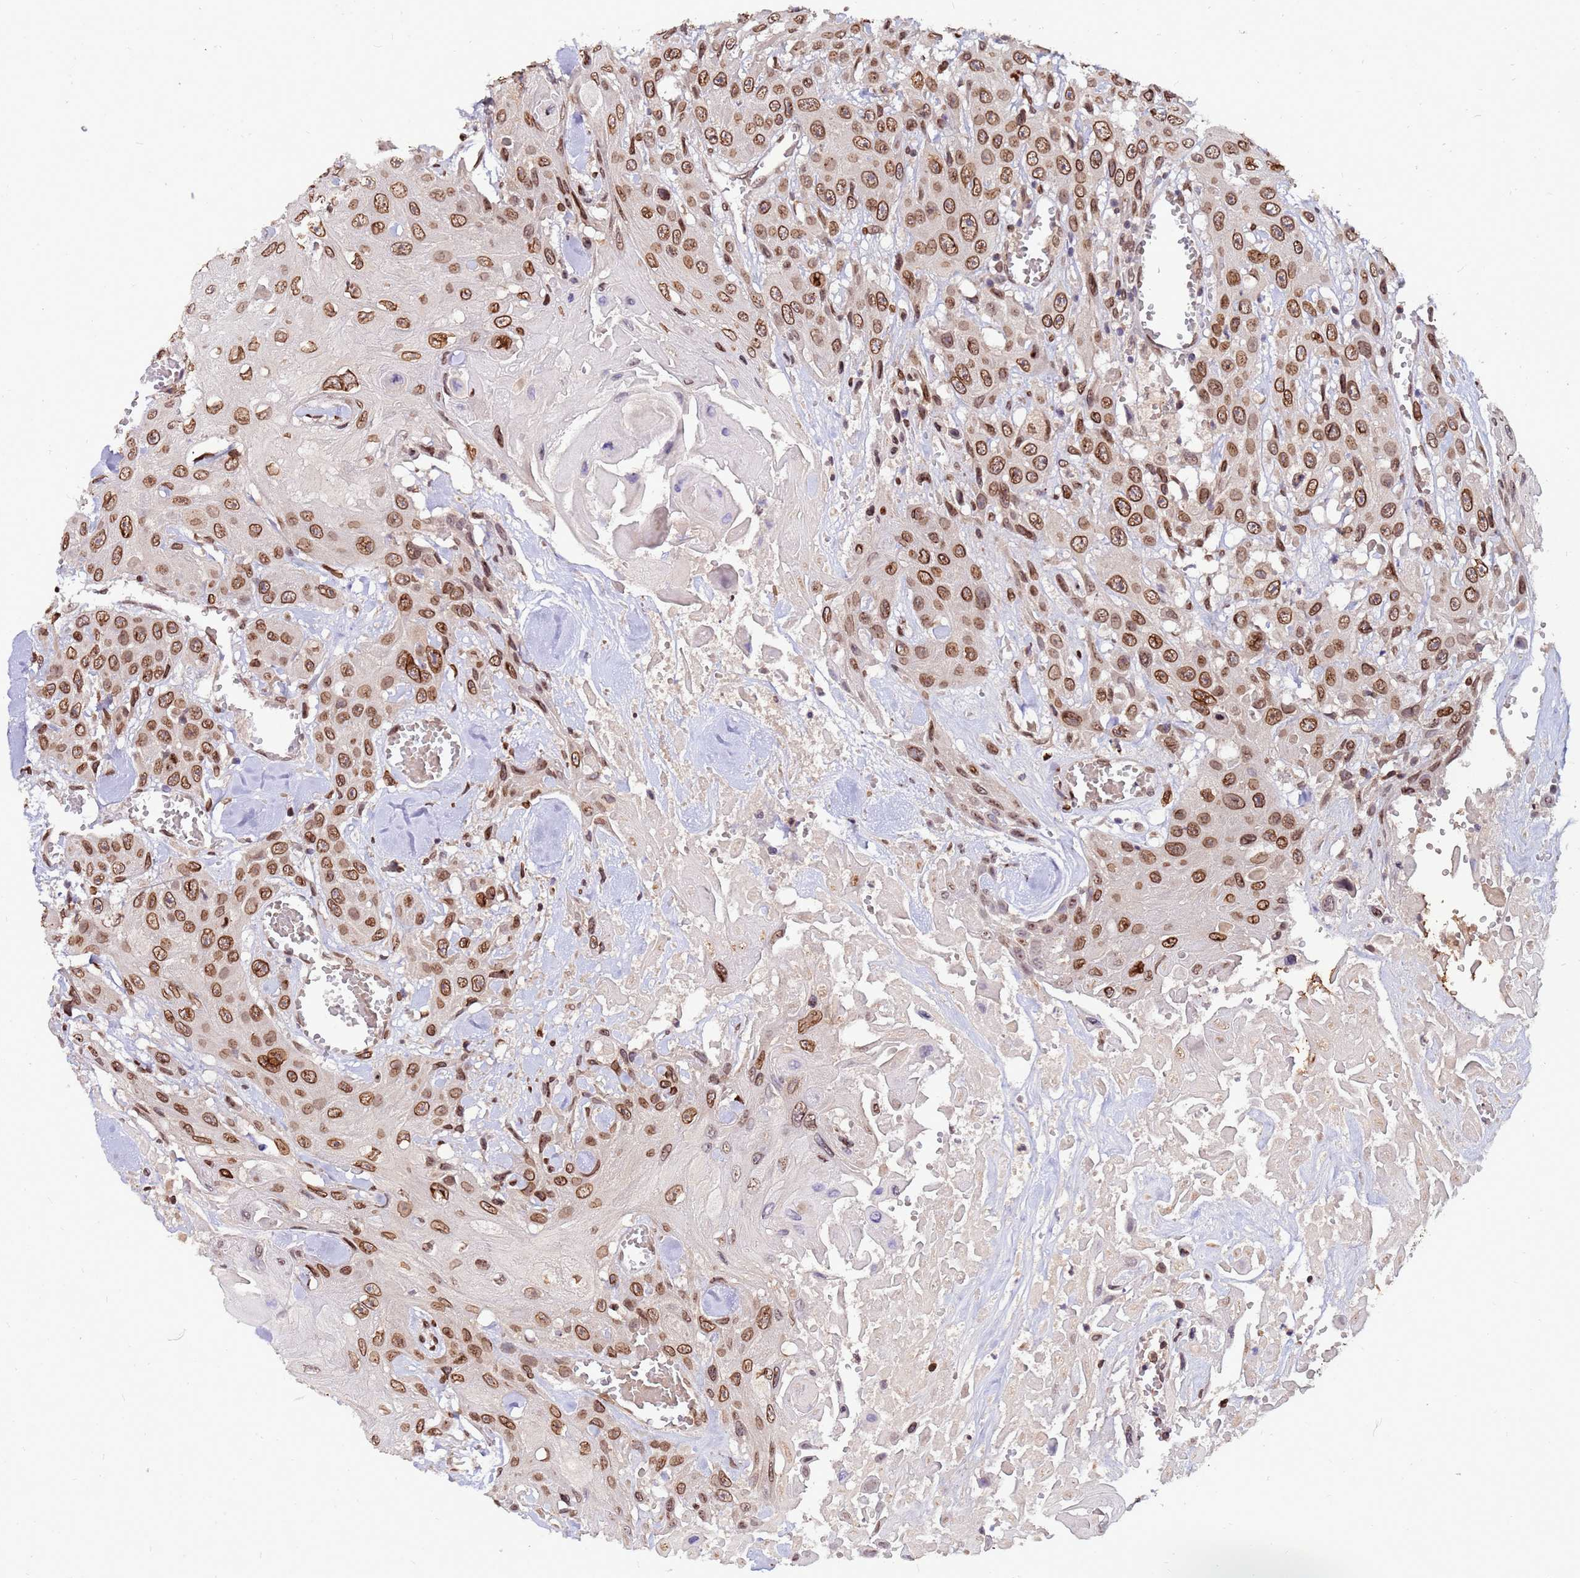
{"staining": {"intensity": "moderate", "quantity": ">75%", "location": "cytoplasmic/membranous,nuclear"}, "tissue": "head and neck cancer", "cell_type": "Tumor cells", "image_type": "cancer", "snomed": [{"axis": "morphology", "description": "Squamous cell carcinoma, NOS"}, {"axis": "topography", "description": "Head-Neck"}], "caption": "Human head and neck cancer stained for a protein (brown) exhibits moderate cytoplasmic/membranous and nuclear positive expression in about >75% of tumor cells.", "gene": "GPR135", "patient": {"sex": "male", "age": 81}}